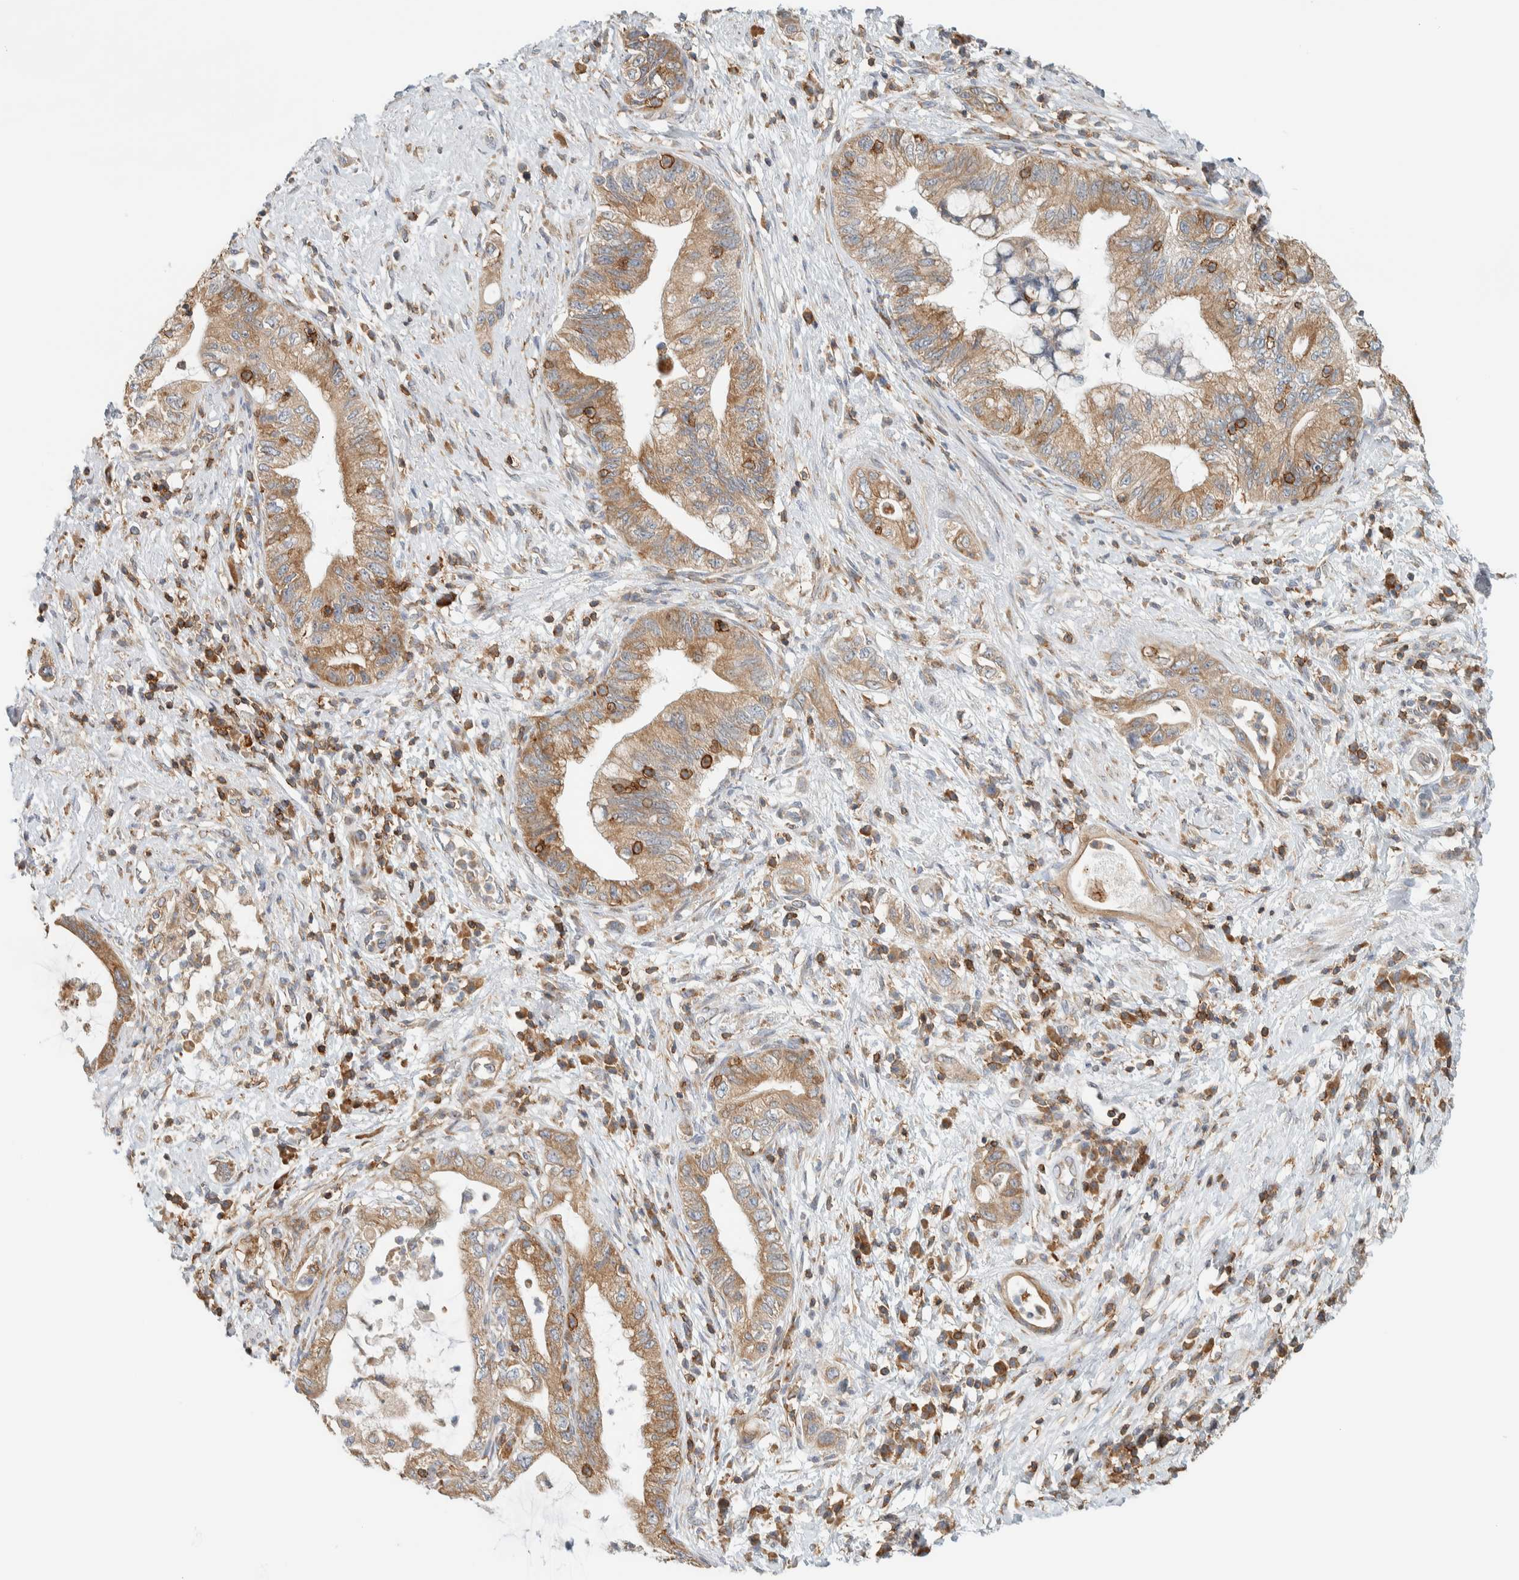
{"staining": {"intensity": "moderate", "quantity": ">75%", "location": "cytoplasmic/membranous"}, "tissue": "pancreatic cancer", "cell_type": "Tumor cells", "image_type": "cancer", "snomed": [{"axis": "morphology", "description": "Adenocarcinoma, NOS"}, {"axis": "topography", "description": "Pancreas"}], "caption": "A medium amount of moderate cytoplasmic/membranous staining is identified in about >75% of tumor cells in adenocarcinoma (pancreatic) tissue. (brown staining indicates protein expression, while blue staining denotes nuclei).", "gene": "CCDC57", "patient": {"sex": "female", "age": 73}}